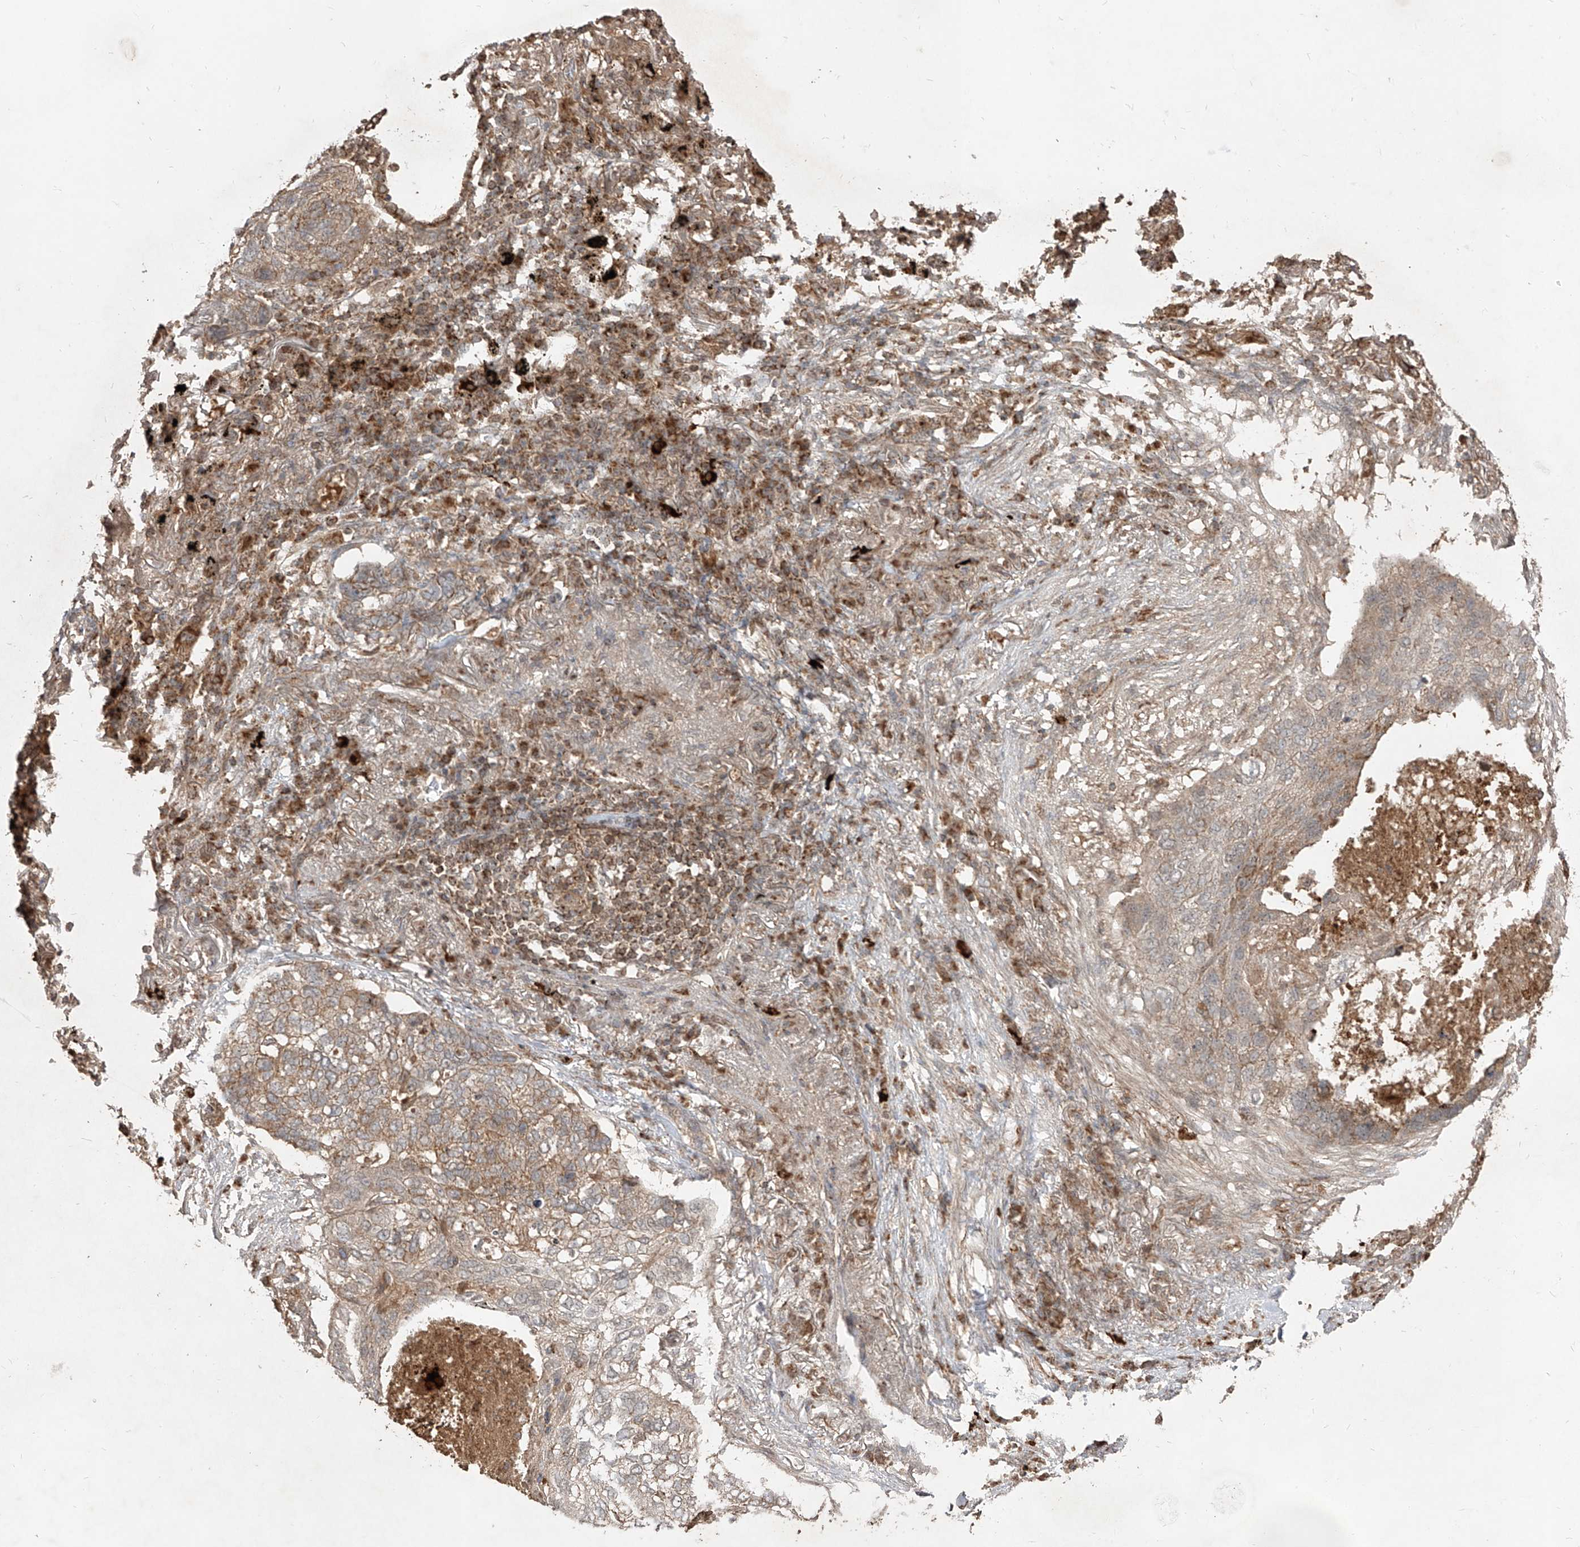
{"staining": {"intensity": "weak", "quantity": ">75%", "location": "cytoplasmic/membranous"}, "tissue": "lung cancer", "cell_type": "Tumor cells", "image_type": "cancer", "snomed": [{"axis": "morphology", "description": "Squamous cell carcinoma, NOS"}, {"axis": "topography", "description": "Lung"}], "caption": "This is an image of immunohistochemistry staining of lung cancer (squamous cell carcinoma), which shows weak staining in the cytoplasmic/membranous of tumor cells.", "gene": "AIM2", "patient": {"sex": "female", "age": 63}}